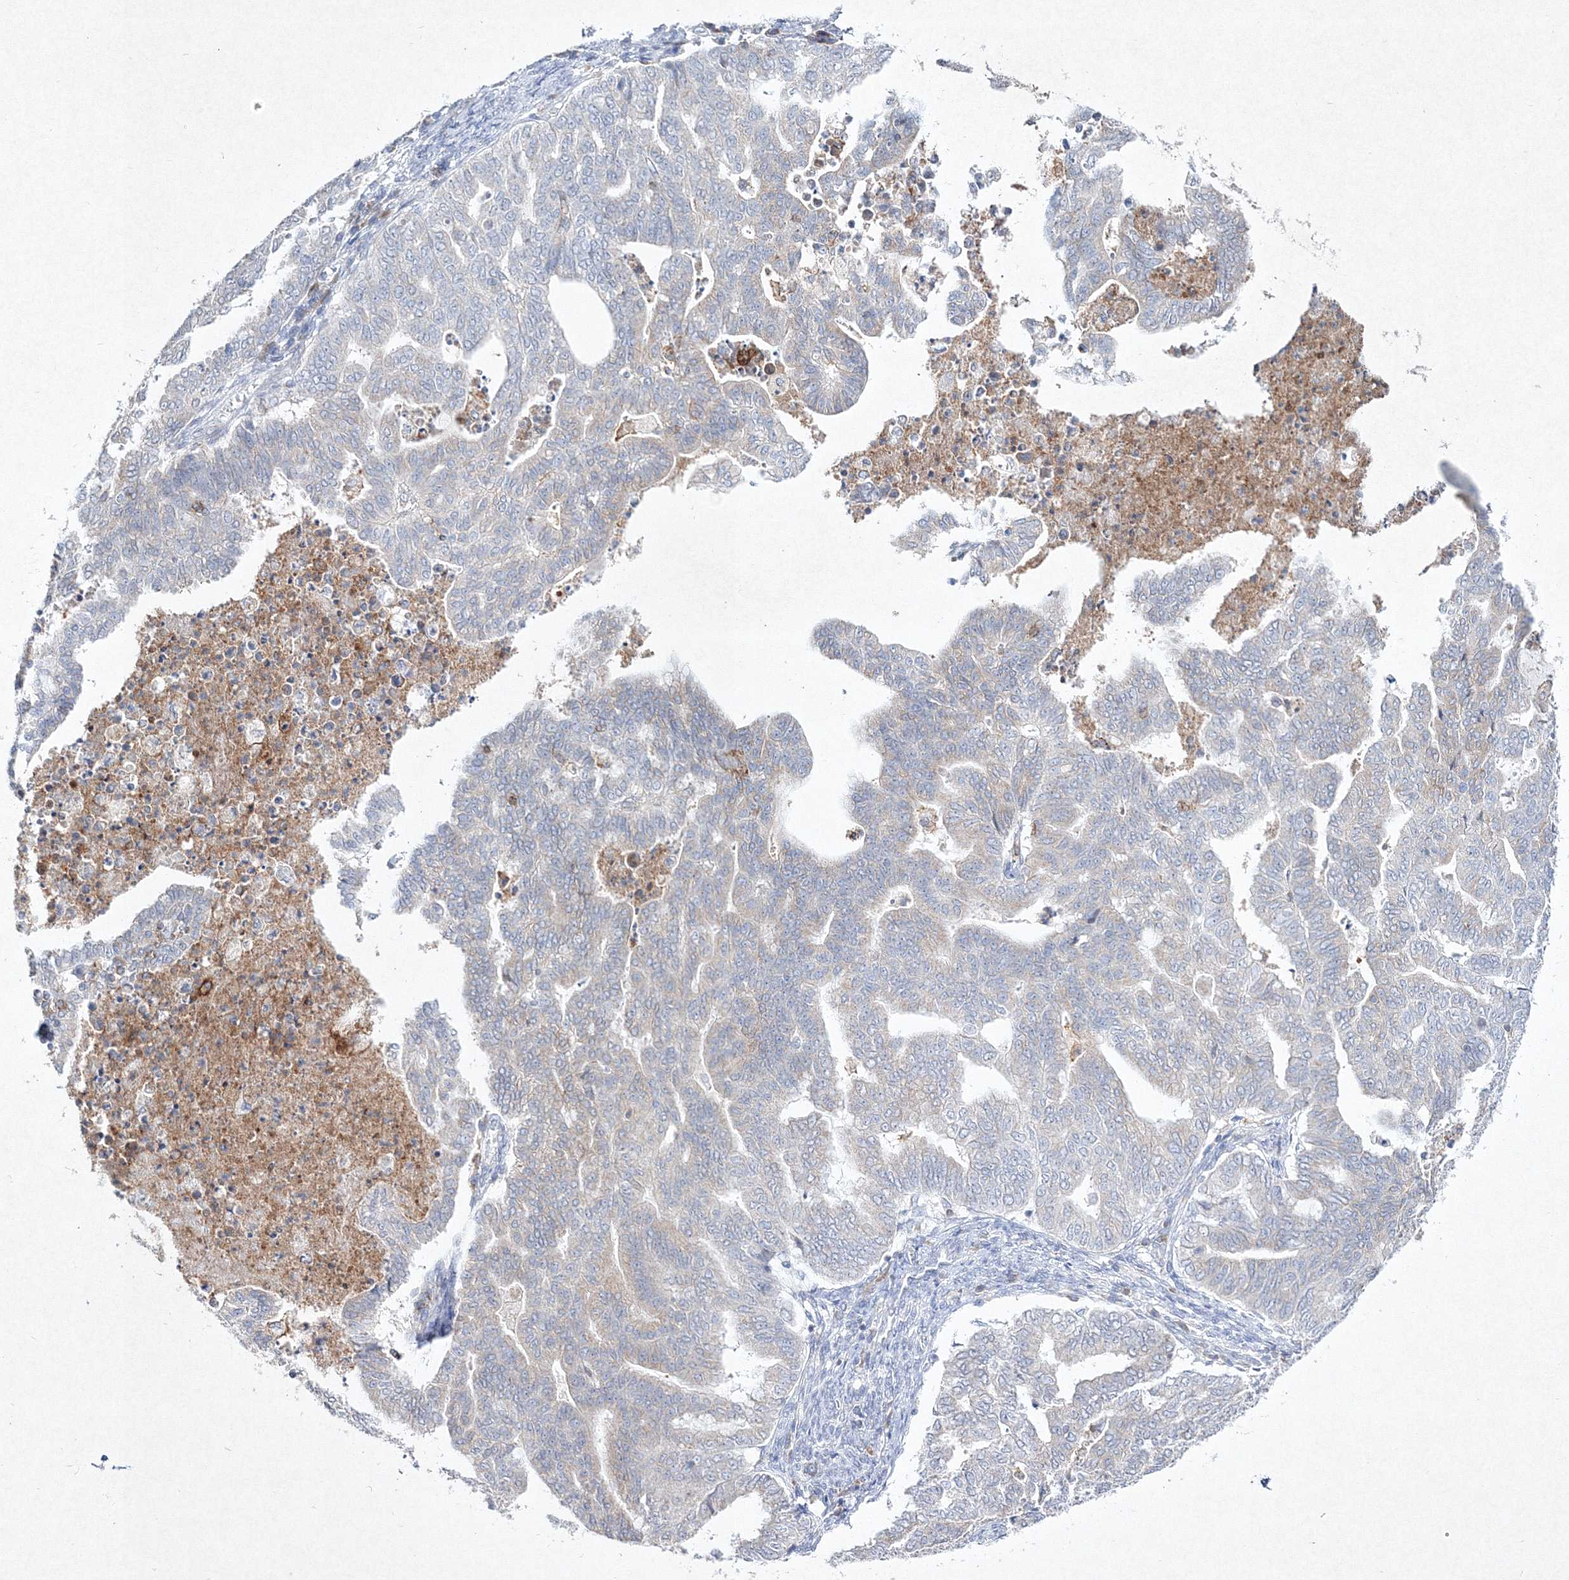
{"staining": {"intensity": "negative", "quantity": "none", "location": "none"}, "tissue": "endometrial cancer", "cell_type": "Tumor cells", "image_type": "cancer", "snomed": [{"axis": "morphology", "description": "Adenocarcinoma, NOS"}, {"axis": "topography", "description": "Endometrium"}], "caption": "This histopathology image is of endometrial cancer stained with IHC to label a protein in brown with the nuclei are counter-stained blue. There is no staining in tumor cells.", "gene": "HCST", "patient": {"sex": "female", "age": 79}}